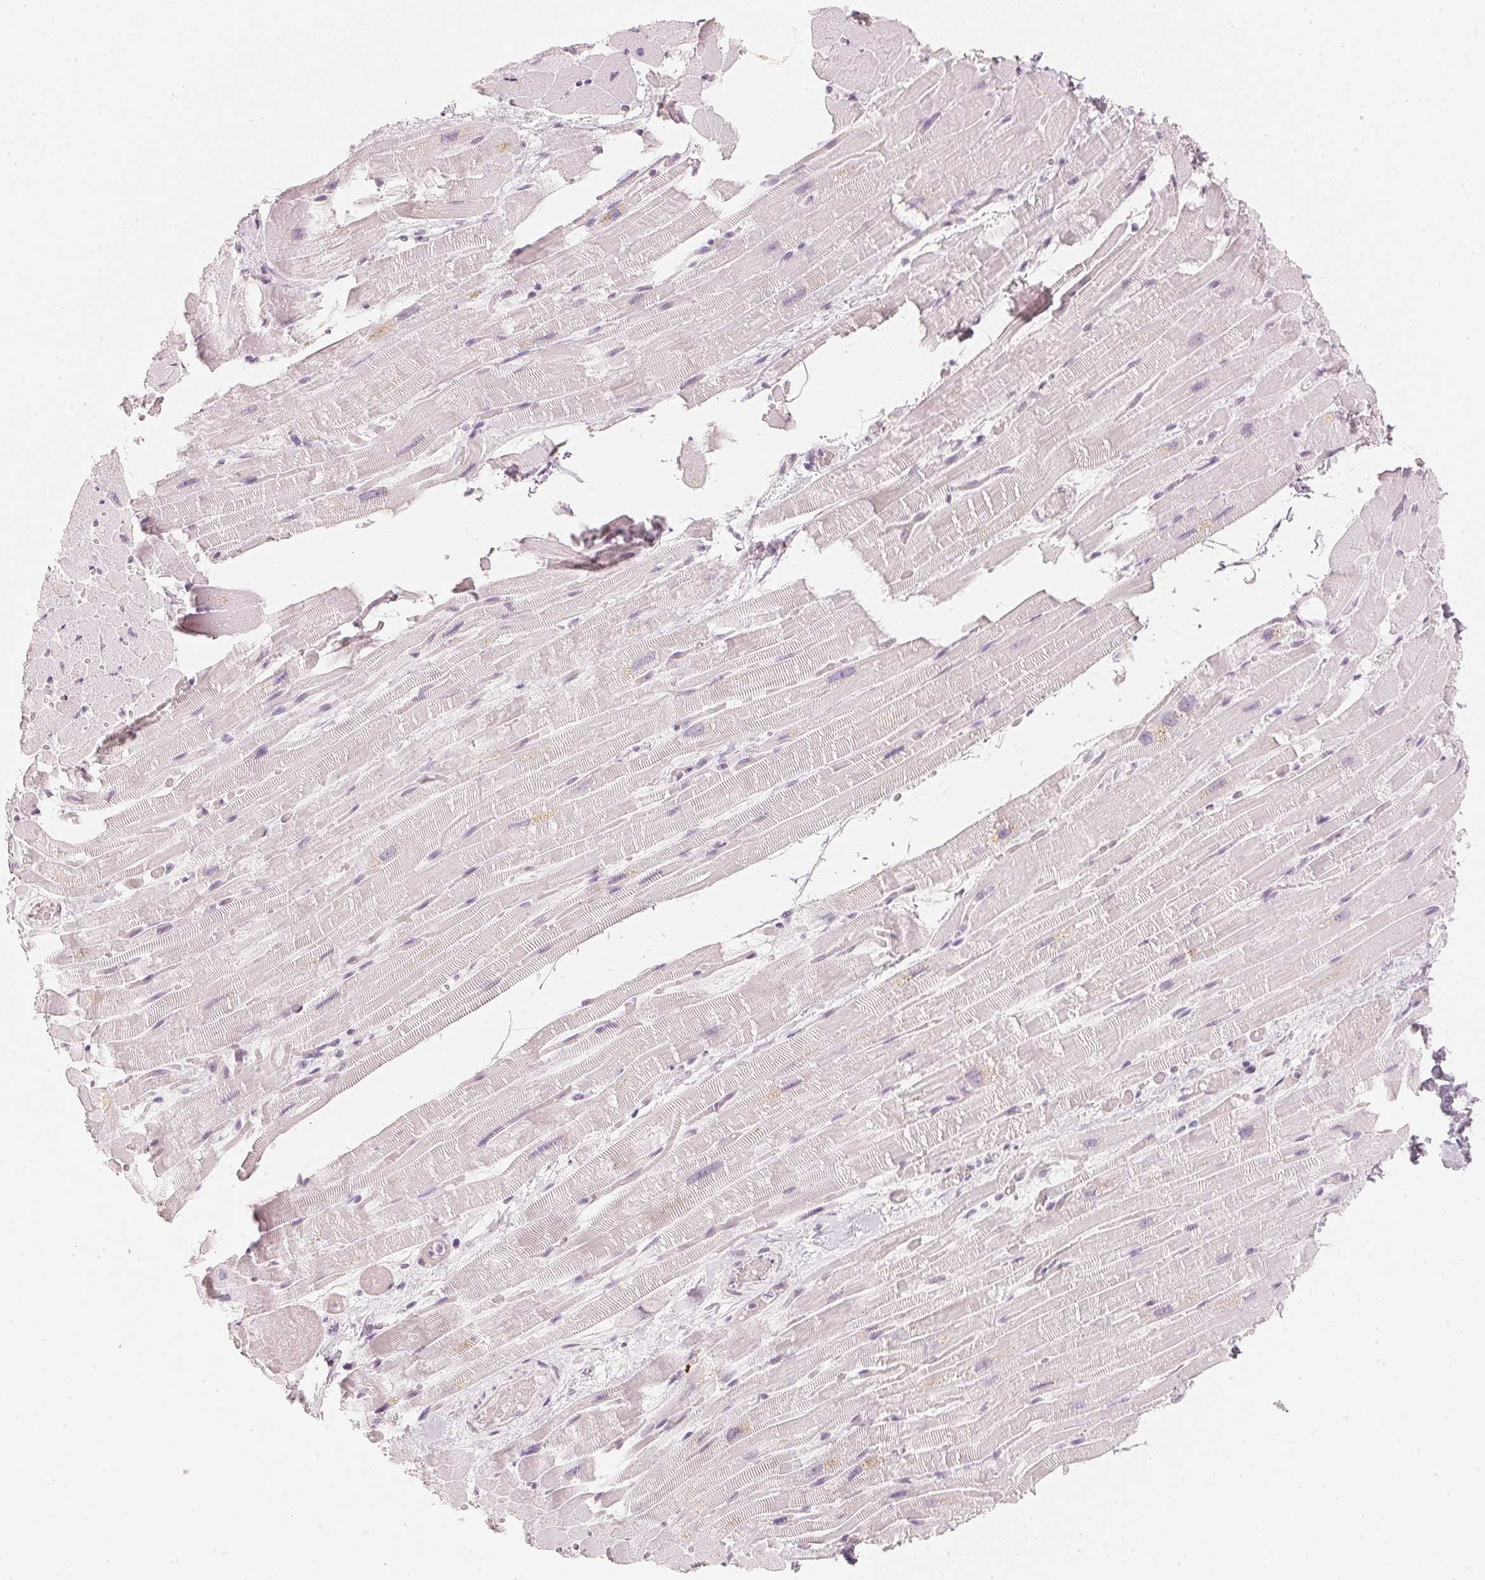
{"staining": {"intensity": "negative", "quantity": "none", "location": "none"}, "tissue": "heart muscle", "cell_type": "Cardiomyocytes", "image_type": "normal", "snomed": [{"axis": "morphology", "description": "Normal tissue, NOS"}, {"axis": "topography", "description": "Heart"}], "caption": "The immunohistochemistry histopathology image has no significant staining in cardiomyocytes of heart muscle.", "gene": "SLC22A8", "patient": {"sex": "male", "age": 37}}